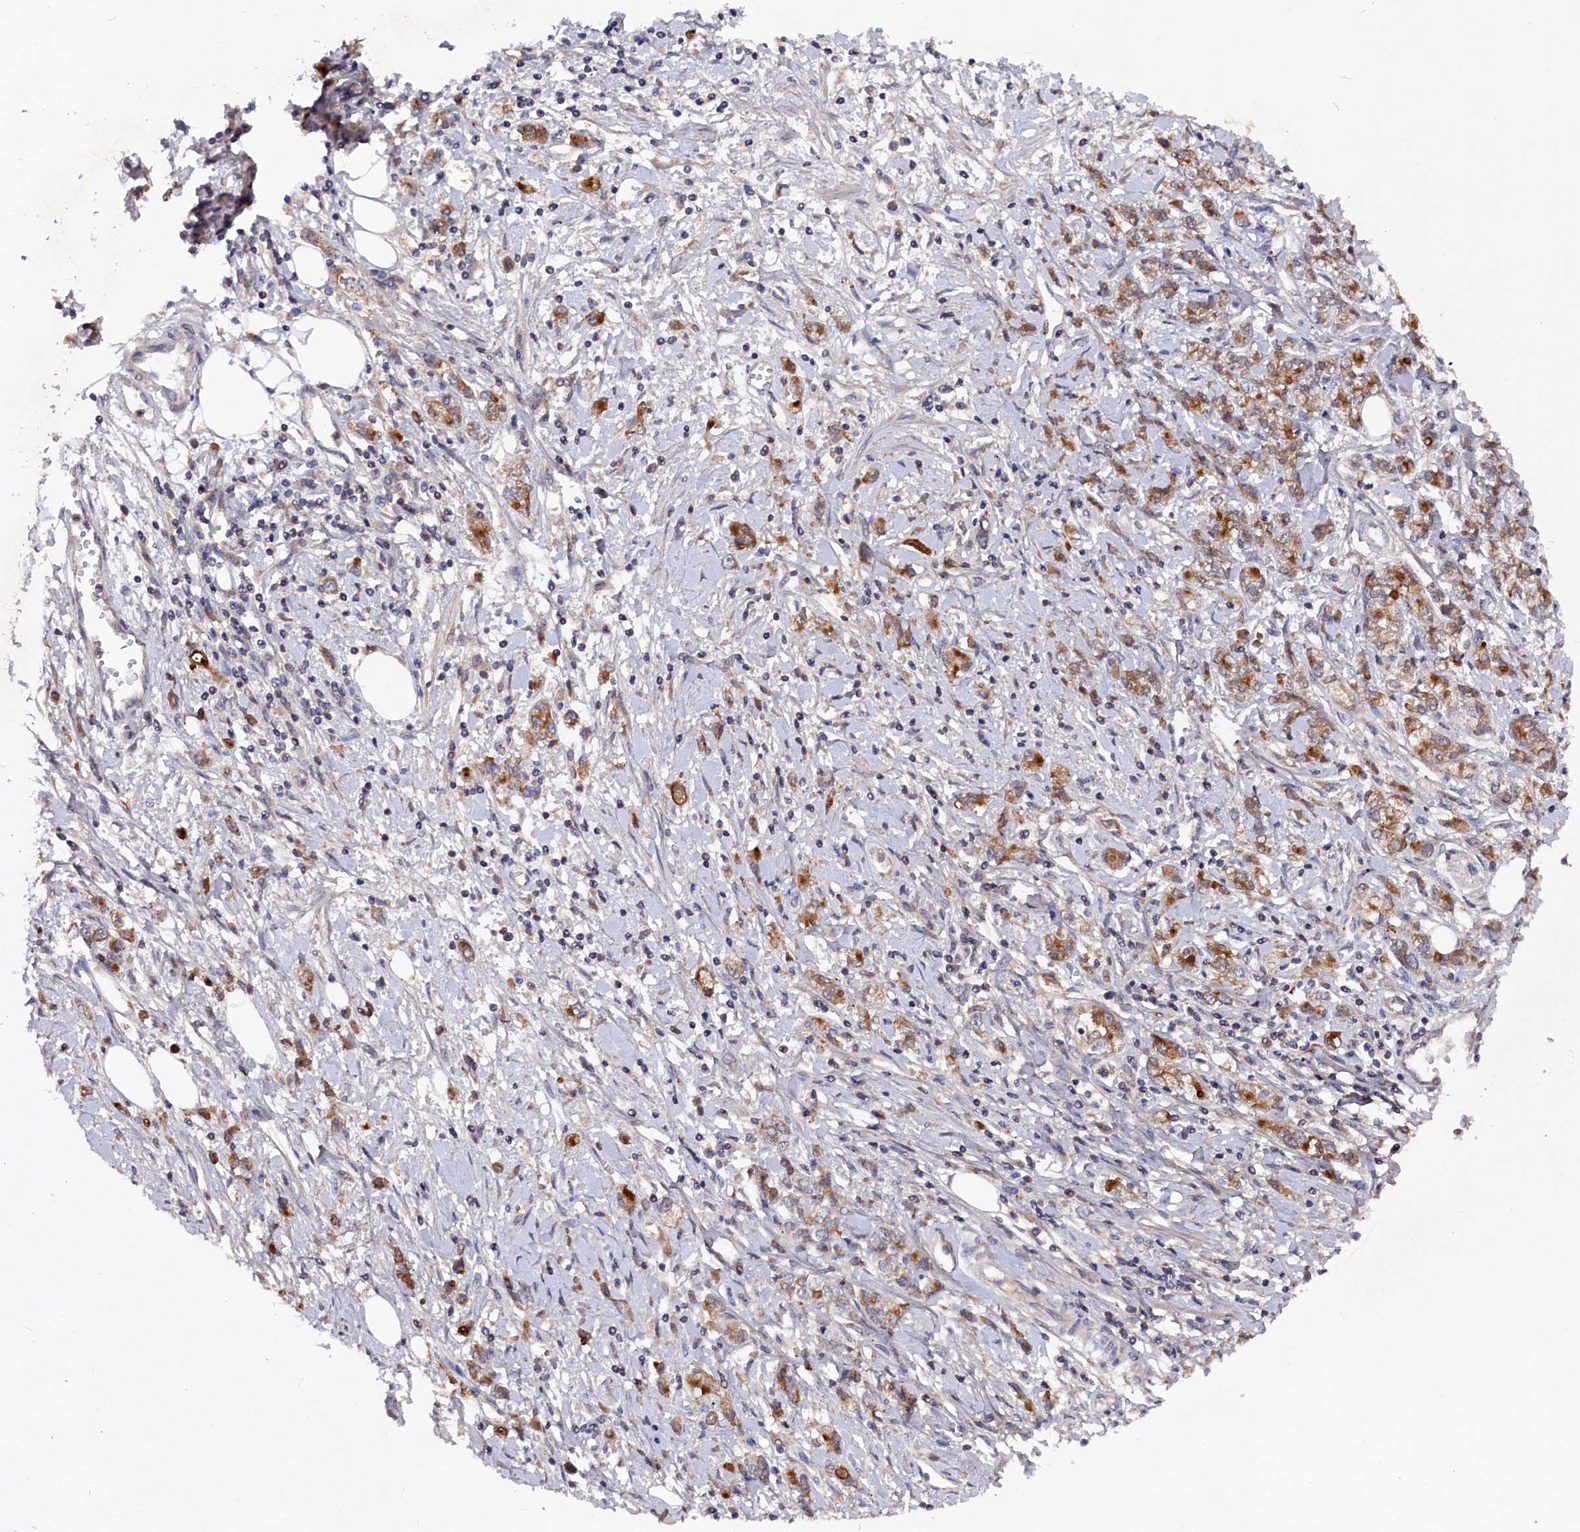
{"staining": {"intensity": "moderate", "quantity": ">75%", "location": "cytoplasmic/membranous"}, "tissue": "stomach cancer", "cell_type": "Tumor cells", "image_type": "cancer", "snomed": [{"axis": "morphology", "description": "Adenocarcinoma, NOS"}, {"axis": "topography", "description": "Stomach"}], "caption": "About >75% of tumor cells in stomach adenocarcinoma demonstrate moderate cytoplasmic/membranous protein positivity as visualized by brown immunohistochemical staining.", "gene": "TMC5", "patient": {"sex": "female", "age": 76}}